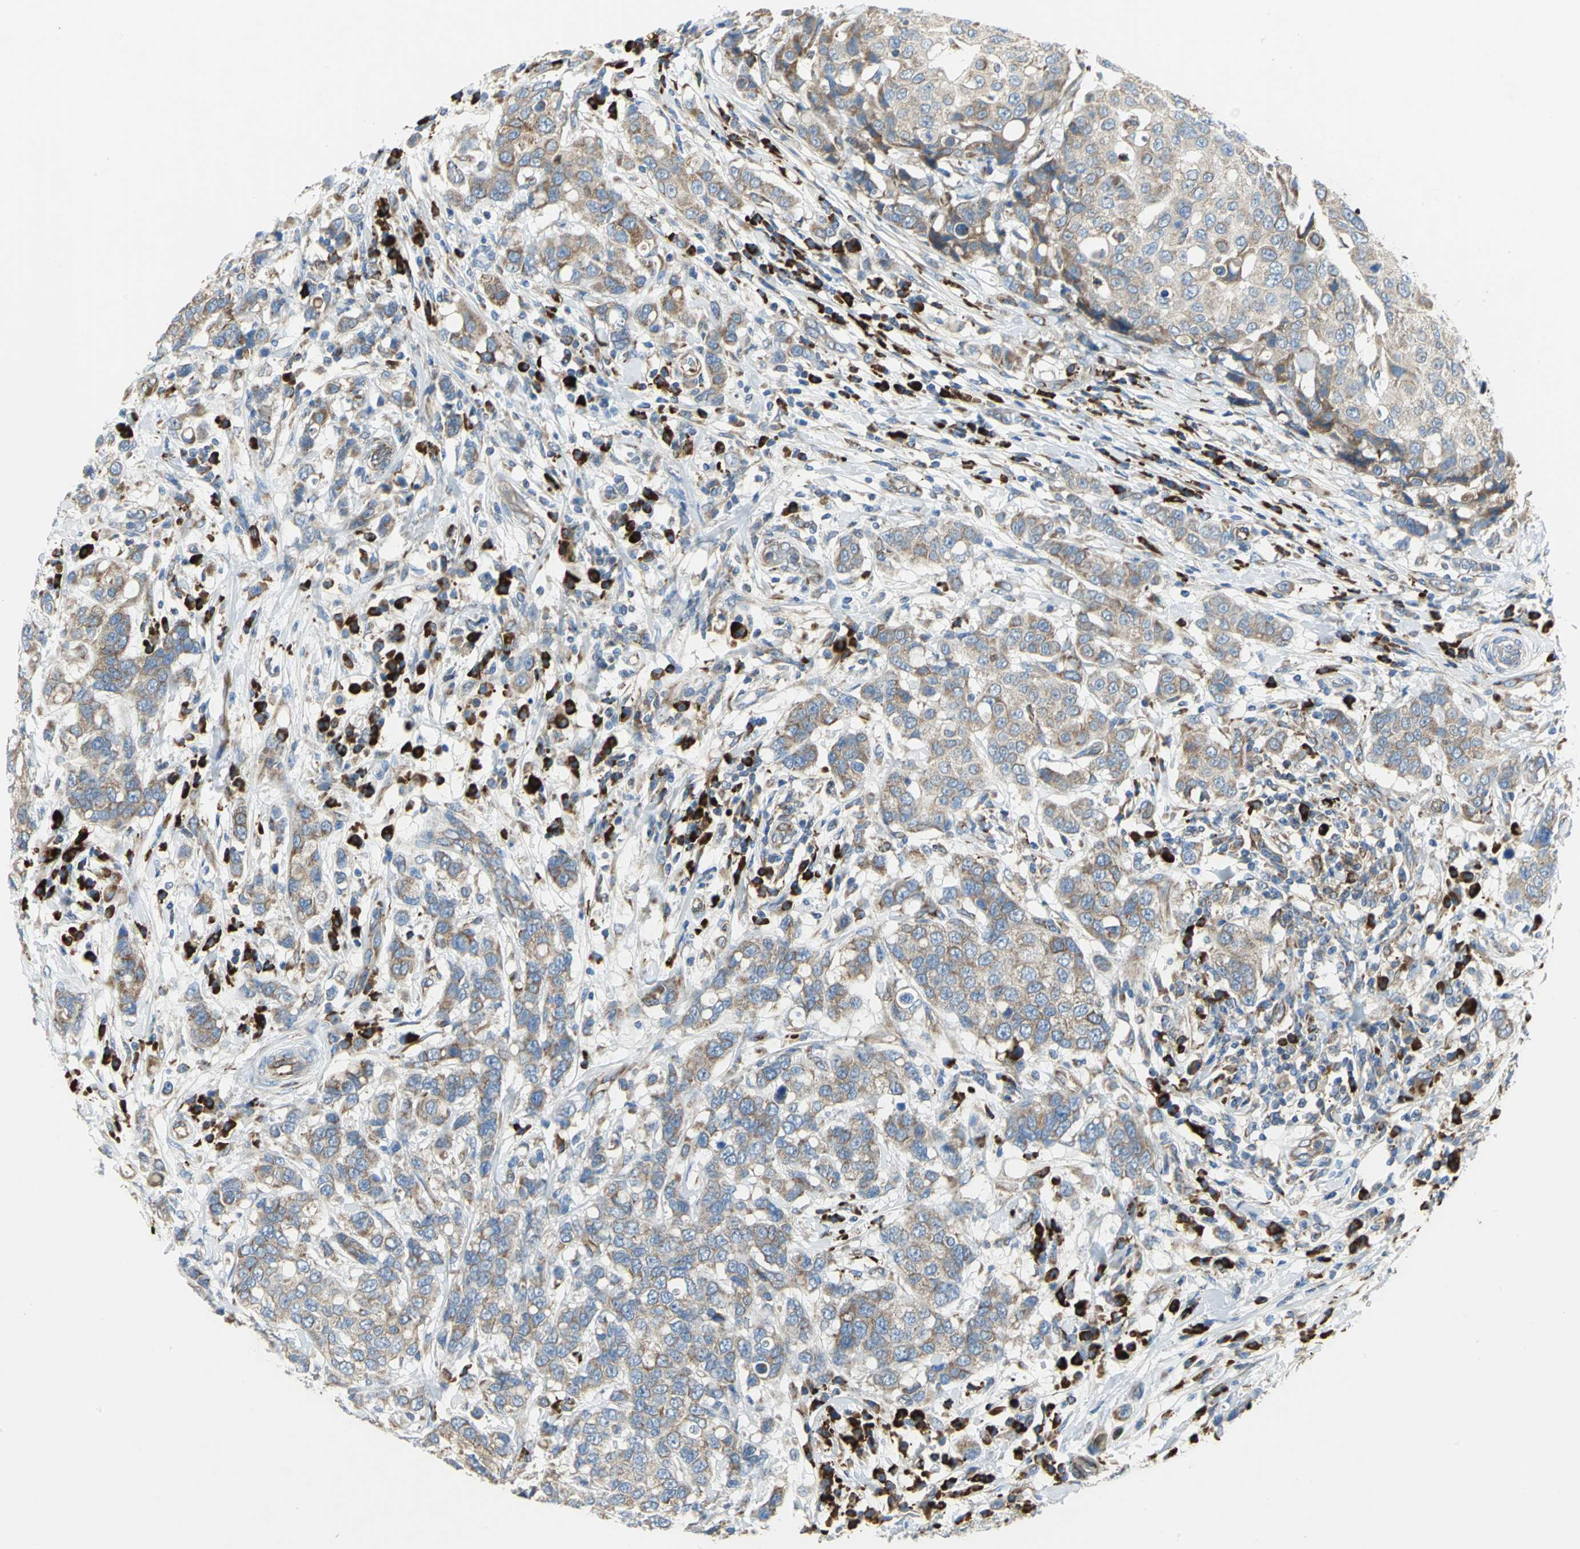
{"staining": {"intensity": "moderate", "quantity": ">75%", "location": "cytoplasmic/membranous"}, "tissue": "breast cancer", "cell_type": "Tumor cells", "image_type": "cancer", "snomed": [{"axis": "morphology", "description": "Duct carcinoma"}, {"axis": "topography", "description": "Breast"}], "caption": "Tumor cells exhibit medium levels of moderate cytoplasmic/membranous positivity in approximately >75% of cells in intraductal carcinoma (breast). The staining was performed using DAB (3,3'-diaminobenzidine) to visualize the protein expression in brown, while the nuclei were stained in blue with hematoxylin (Magnification: 20x).", "gene": "TULP4", "patient": {"sex": "female", "age": 27}}